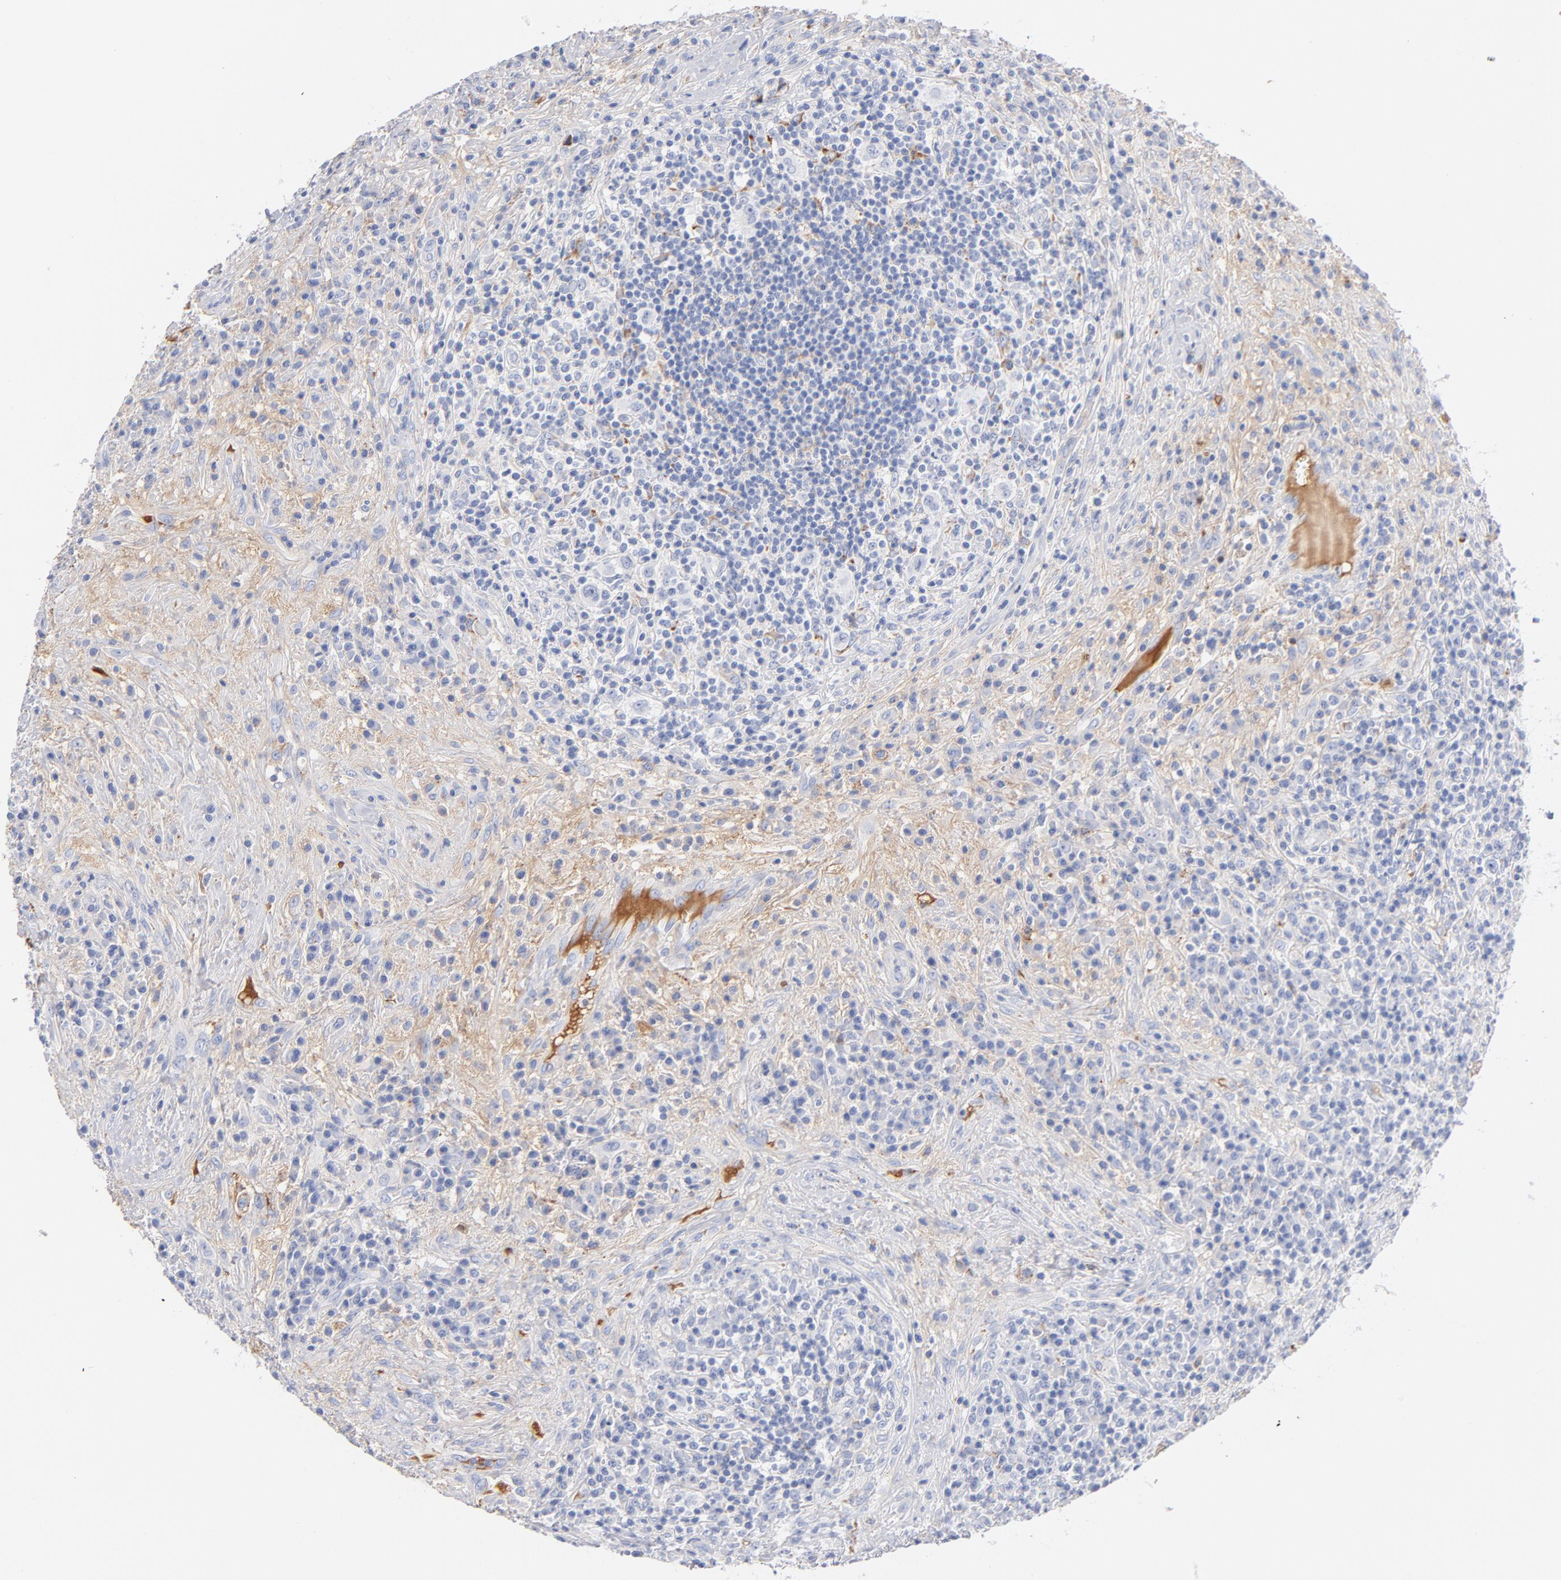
{"staining": {"intensity": "negative", "quantity": "none", "location": "none"}, "tissue": "lymphoma", "cell_type": "Tumor cells", "image_type": "cancer", "snomed": [{"axis": "morphology", "description": "Hodgkin's disease, NOS"}, {"axis": "topography", "description": "Lymph node"}], "caption": "High magnification brightfield microscopy of lymphoma stained with DAB (brown) and counterstained with hematoxylin (blue): tumor cells show no significant staining.", "gene": "C3", "patient": {"sex": "female", "age": 25}}